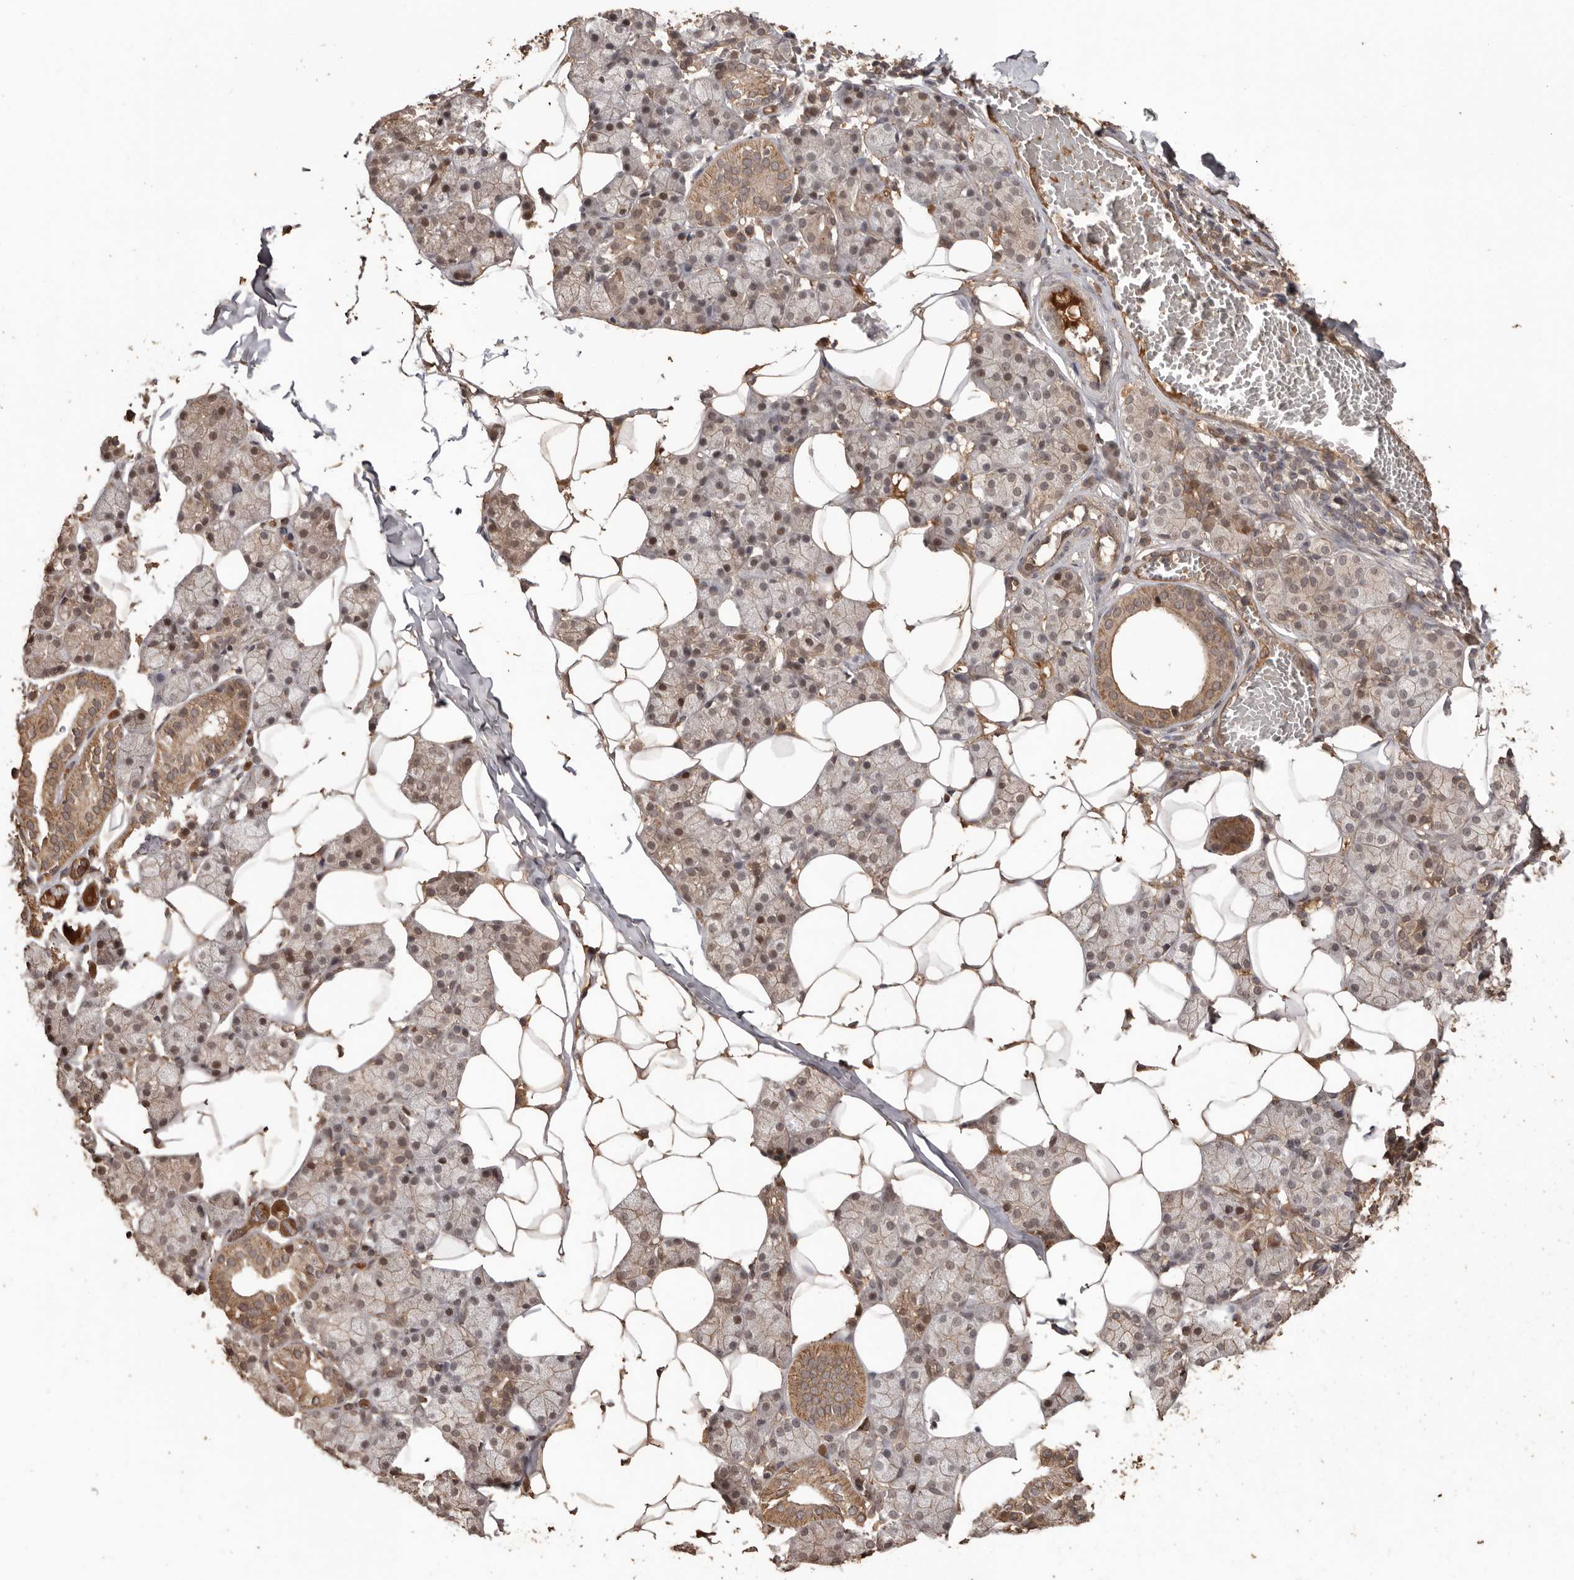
{"staining": {"intensity": "moderate", "quantity": ">75%", "location": "cytoplasmic/membranous"}, "tissue": "salivary gland", "cell_type": "Glandular cells", "image_type": "normal", "snomed": [{"axis": "morphology", "description": "Normal tissue, NOS"}, {"axis": "topography", "description": "Salivary gland"}], "caption": "Moderate cytoplasmic/membranous staining for a protein is identified in about >75% of glandular cells of normal salivary gland using IHC.", "gene": "NUP43", "patient": {"sex": "female", "age": 33}}